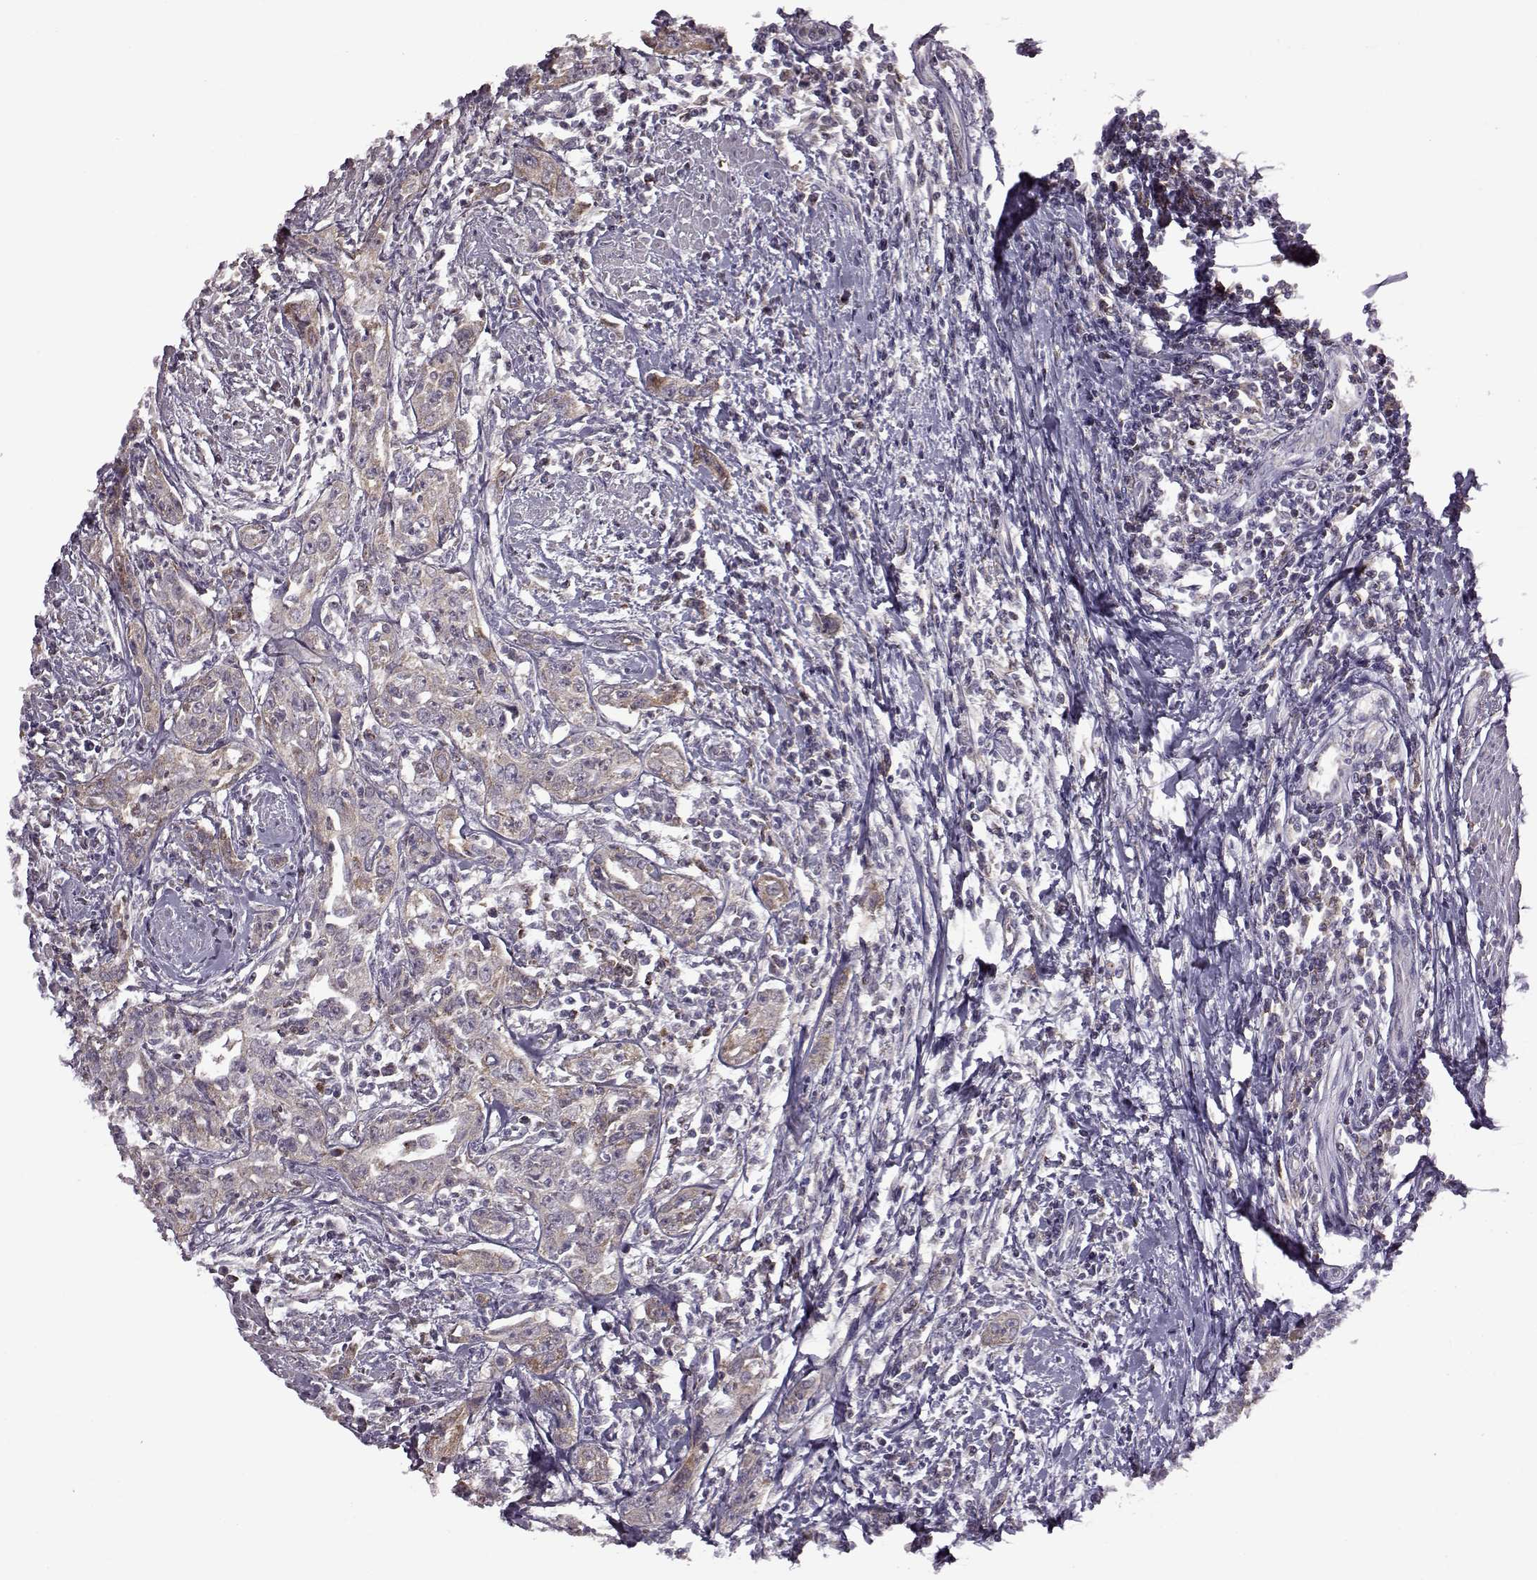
{"staining": {"intensity": "weak", "quantity": ">75%", "location": "cytoplasmic/membranous"}, "tissue": "urothelial cancer", "cell_type": "Tumor cells", "image_type": "cancer", "snomed": [{"axis": "morphology", "description": "Urothelial carcinoma, High grade"}, {"axis": "topography", "description": "Urinary bladder"}], "caption": "A photomicrograph of high-grade urothelial carcinoma stained for a protein exhibits weak cytoplasmic/membranous brown staining in tumor cells. The staining is performed using DAB (3,3'-diaminobenzidine) brown chromogen to label protein expression. The nuclei are counter-stained blue using hematoxylin.", "gene": "MTSS1", "patient": {"sex": "male", "age": 83}}